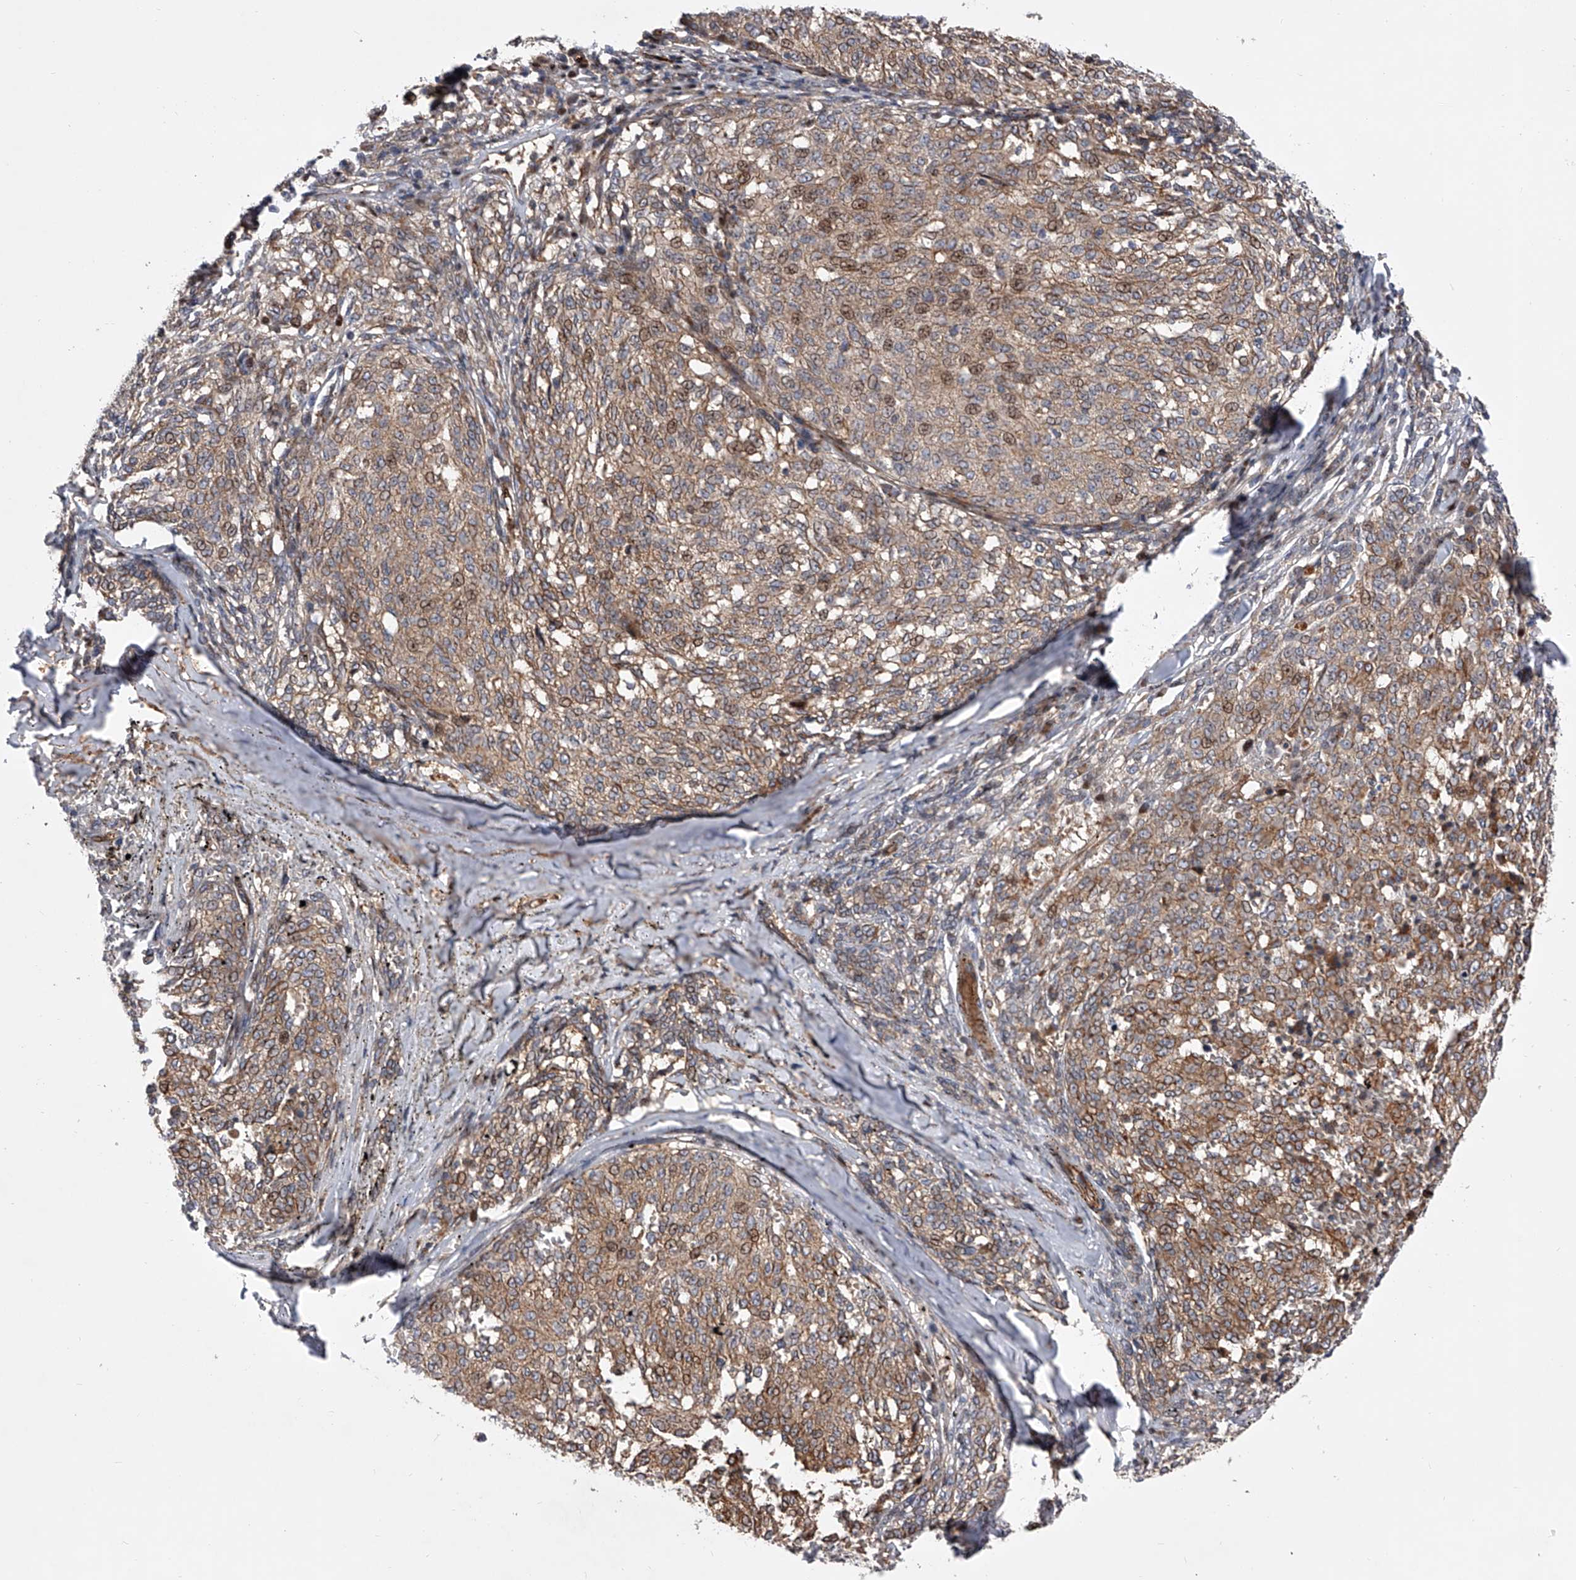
{"staining": {"intensity": "moderate", "quantity": ">75%", "location": "cytoplasmic/membranous,nuclear"}, "tissue": "melanoma", "cell_type": "Tumor cells", "image_type": "cancer", "snomed": [{"axis": "morphology", "description": "Malignant melanoma, NOS"}, {"axis": "topography", "description": "Skin"}], "caption": "Protein staining of malignant melanoma tissue exhibits moderate cytoplasmic/membranous and nuclear expression in approximately >75% of tumor cells.", "gene": "PDSS2", "patient": {"sex": "female", "age": 72}}